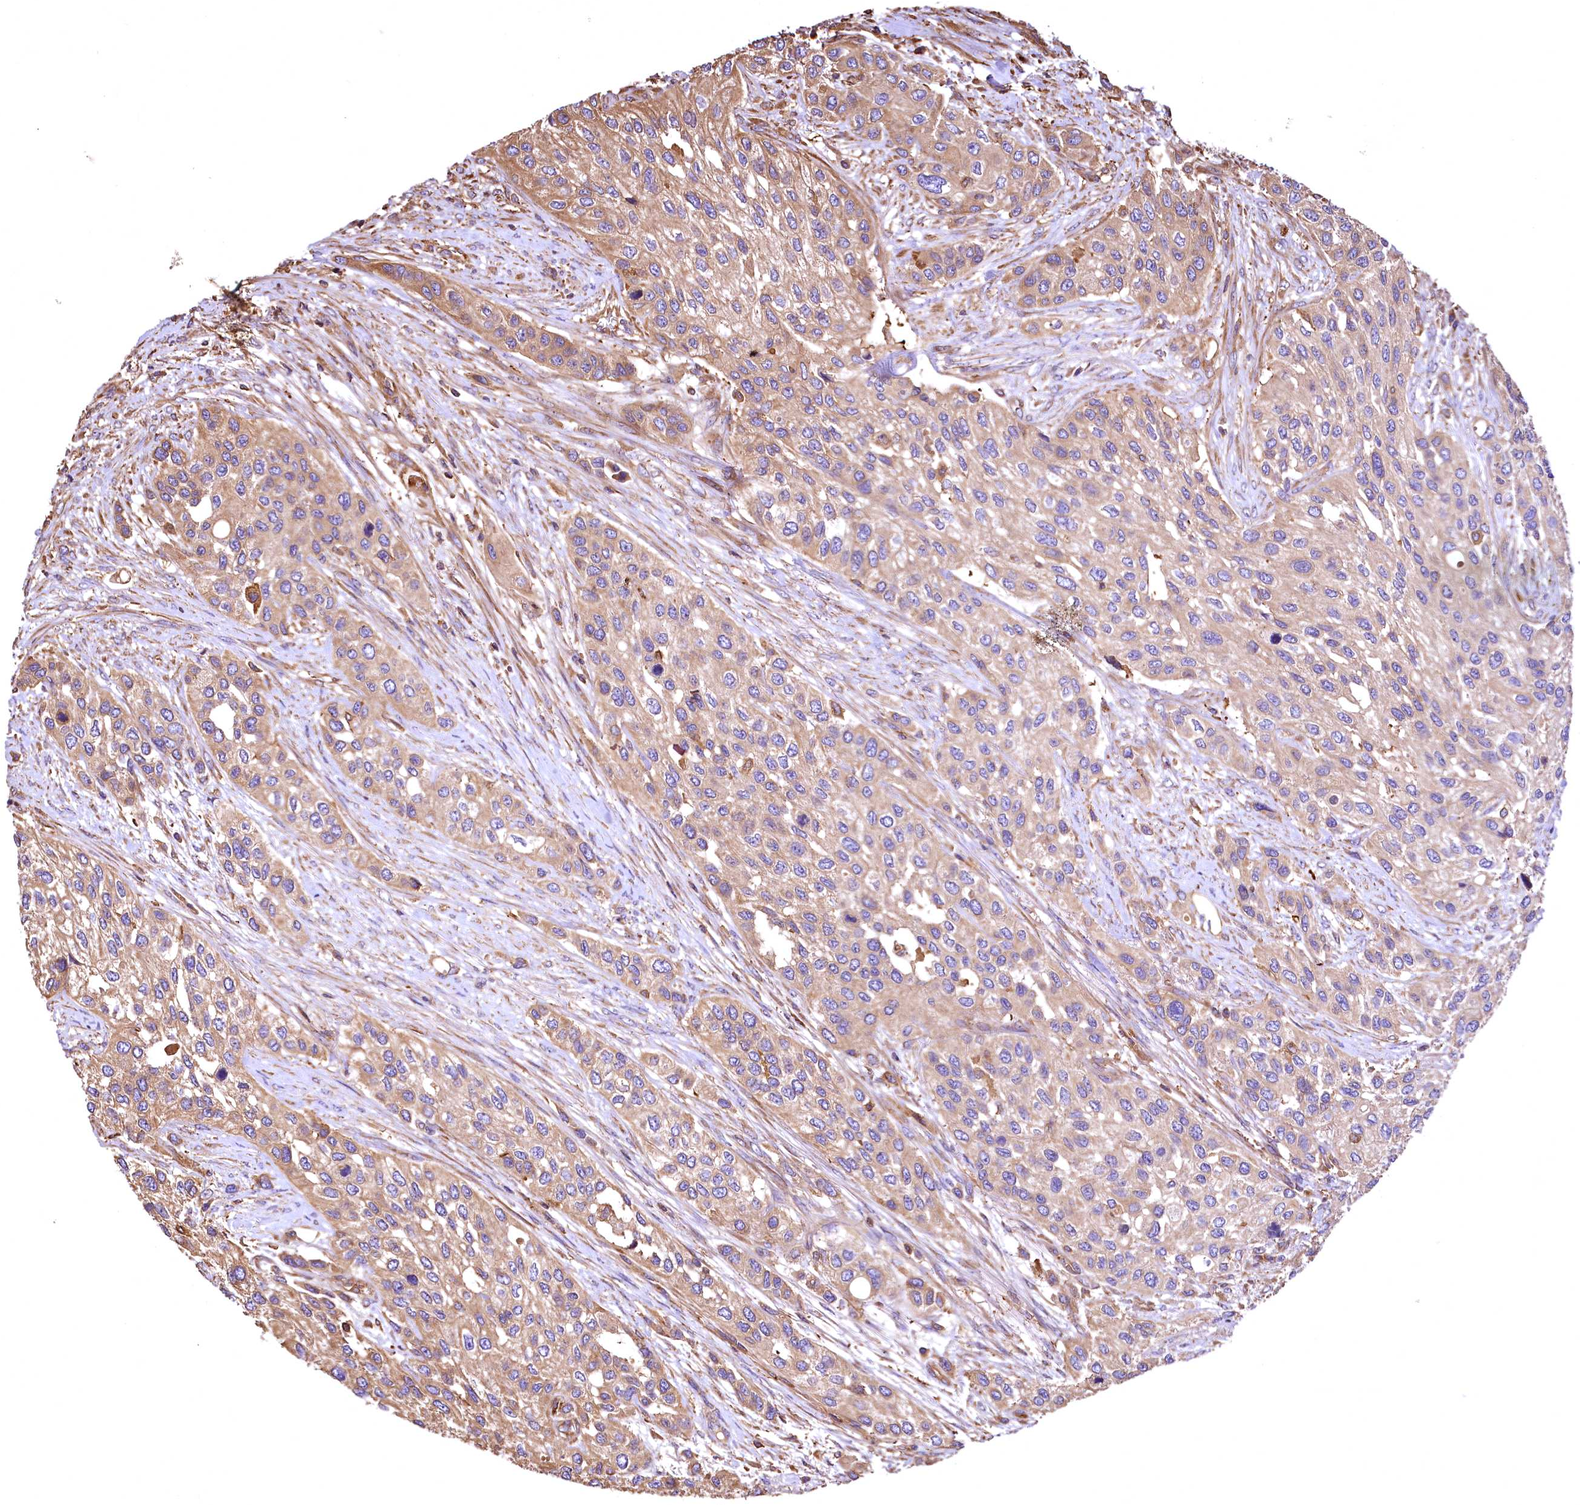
{"staining": {"intensity": "weak", "quantity": "25%-75%", "location": "cytoplasmic/membranous"}, "tissue": "urothelial cancer", "cell_type": "Tumor cells", "image_type": "cancer", "snomed": [{"axis": "morphology", "description": "Normal tissue, NOS"}, {"axis": "morphology", "description": "Urothelial carcinoma, High grade"}, {"axis": "topography", "description": "Vascular tissue"}, {"axis": "topography", "description": "Urinary bladder"}], "caption": "Protein analysis of urothelial cancer tissue reveals weak cytoplasmic/membranous staining in approximately 25%-75% of tumor cells.", "gene": "RARS2", "patient": {"sex": "female", "age": 56}}